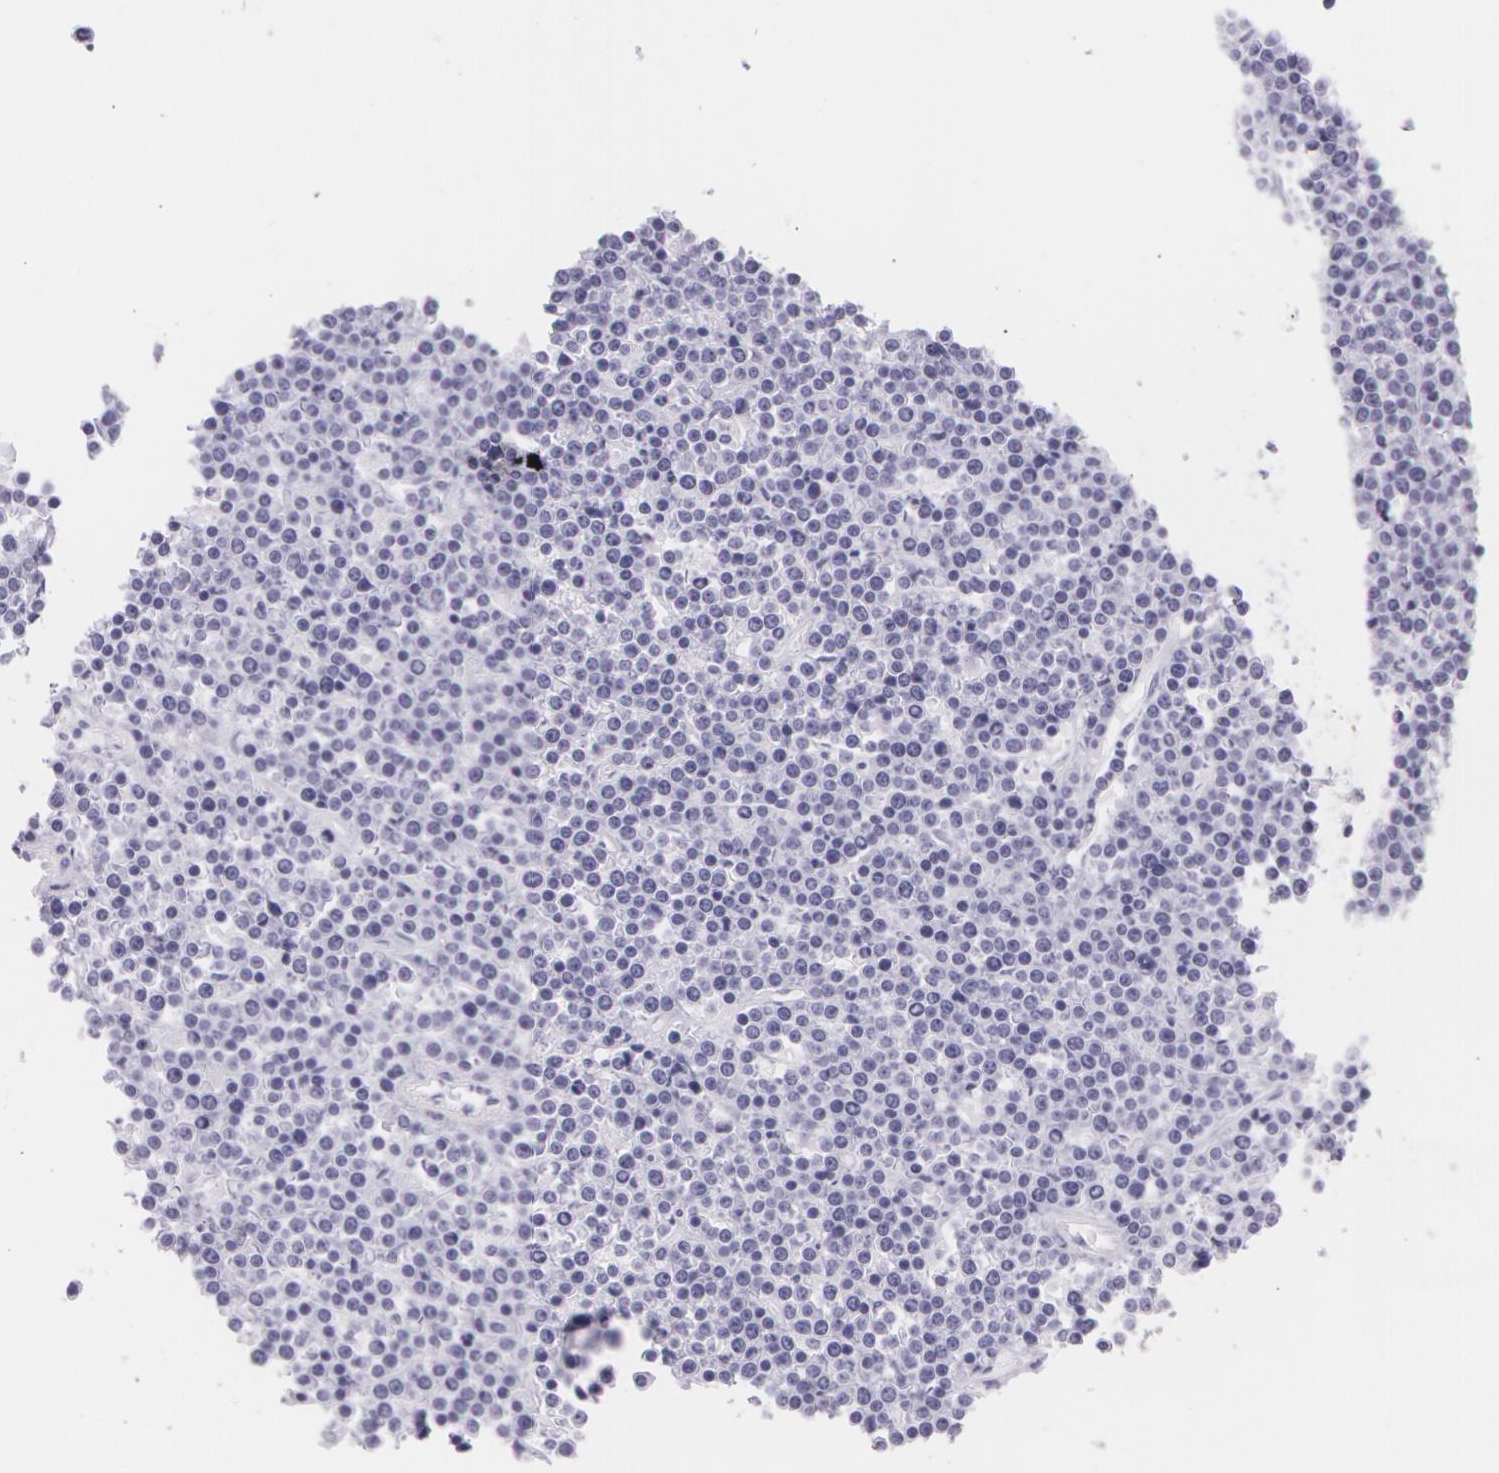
{"staining": {"intensity": "negative", "quantity": "none", "location": "none"}, "tissue": "lymphoma", "cell_type": "Tumor cells", "image_type": "cancer", "snomed": [{"axis": "morphology", "description": "Malignant lymphoma, non-Hodgkin's type, High grade"}, {"axis": "topography", "description": "Ovary"}], "caption": "The photomicrograph demonstrates no significant staining in tumor cells of lymphoma.", "gene": "SNCG", "patient": {"sex": "female", "age": 56}}